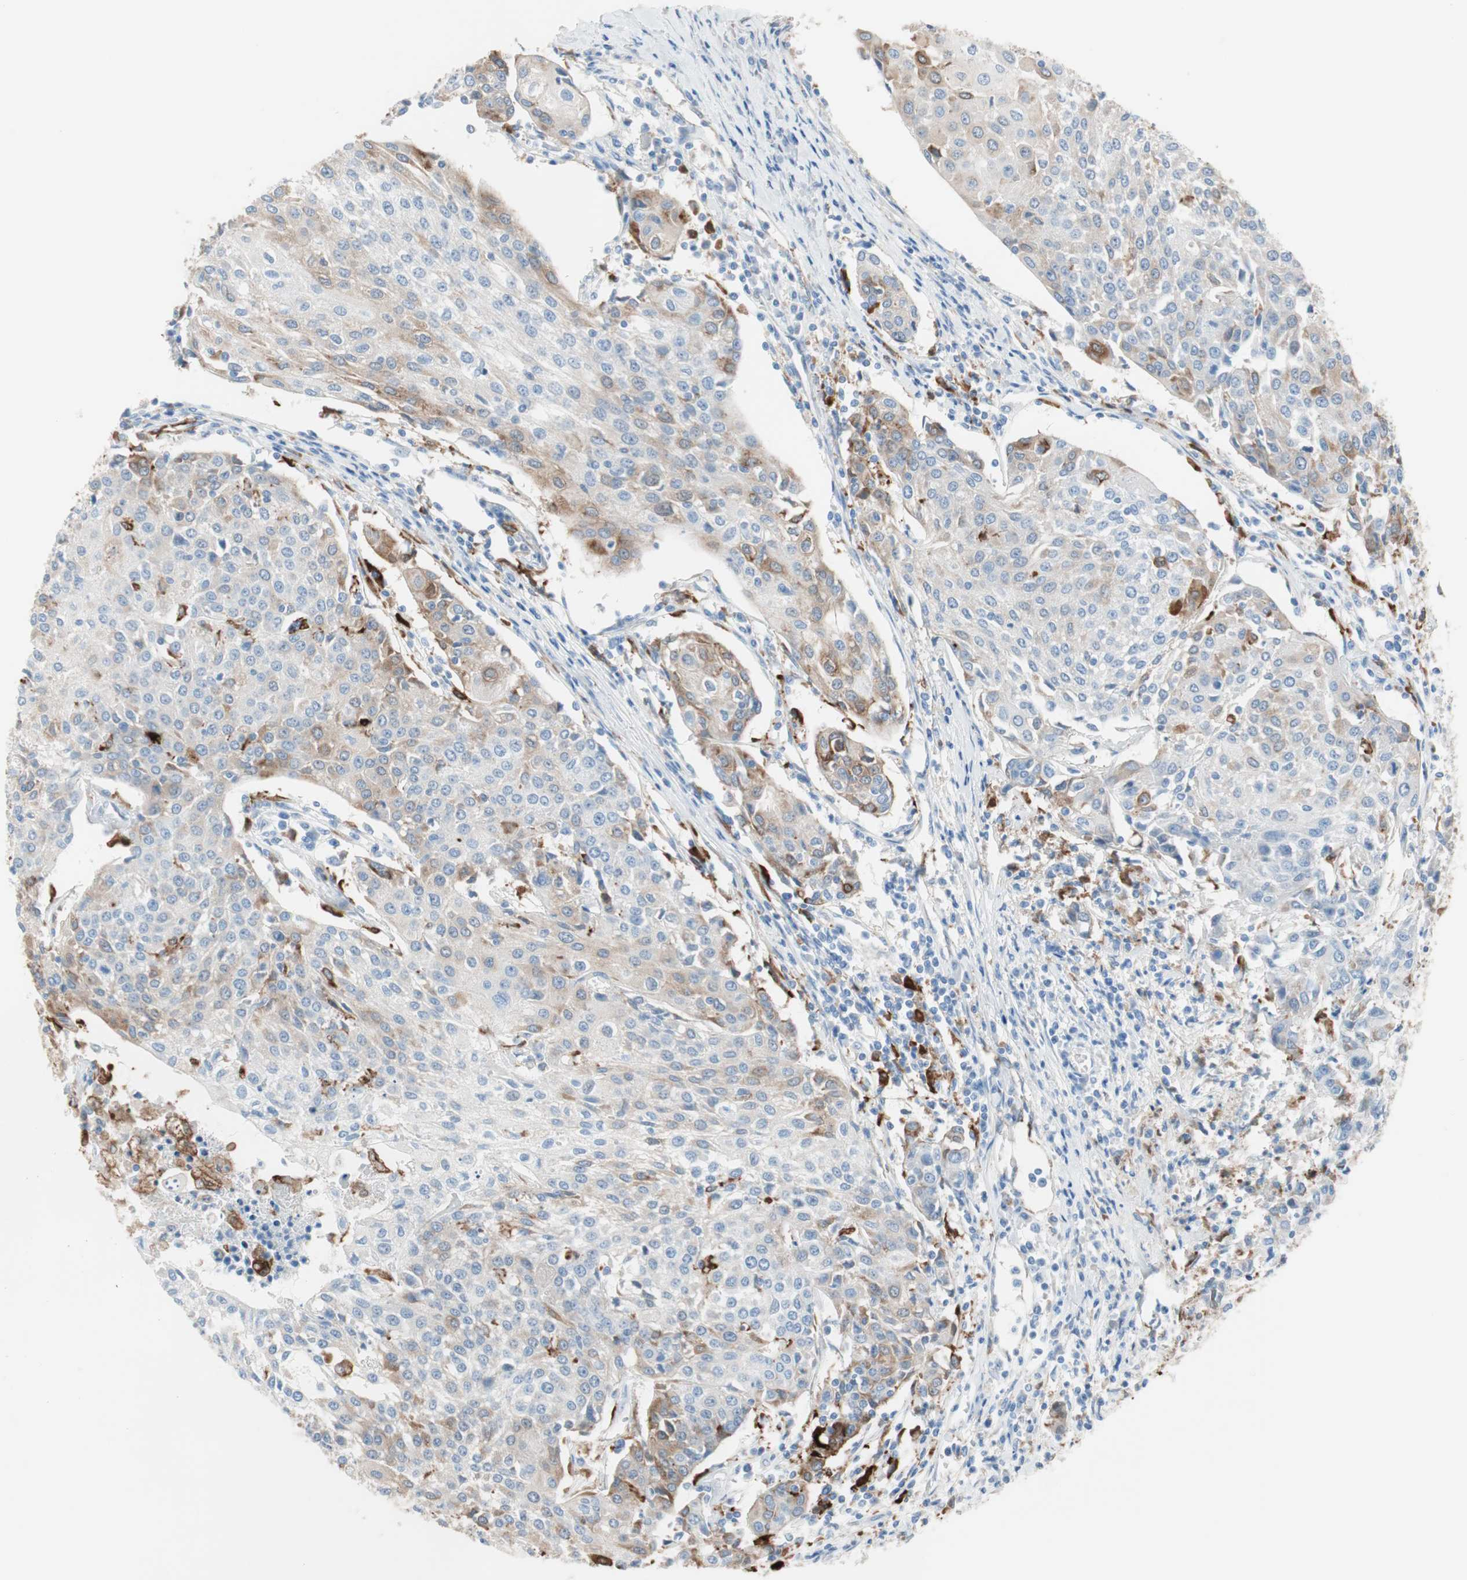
{"staining": {"intensity": "weak", "quantity": "25%-75%", "location": "cytoplasmic/membranous"}, "tissue": "urothelial cancer", "cell_type": "Tumor cells", "image_type": "cancer", "snomed": [{"axis": "morphology", "description": "Urothelial carcinoma, High grade"}, {"axis": "topography", "description": "Urinary bladder"}], "caption": "The histopathology image demonstrates a brown stain indicating the presence of a protein in the cytoplasmic/membranous of tumor cells in urothelial cancer.", "gene": "GLUL", "patient": {"sex": "female", "age": 85}}